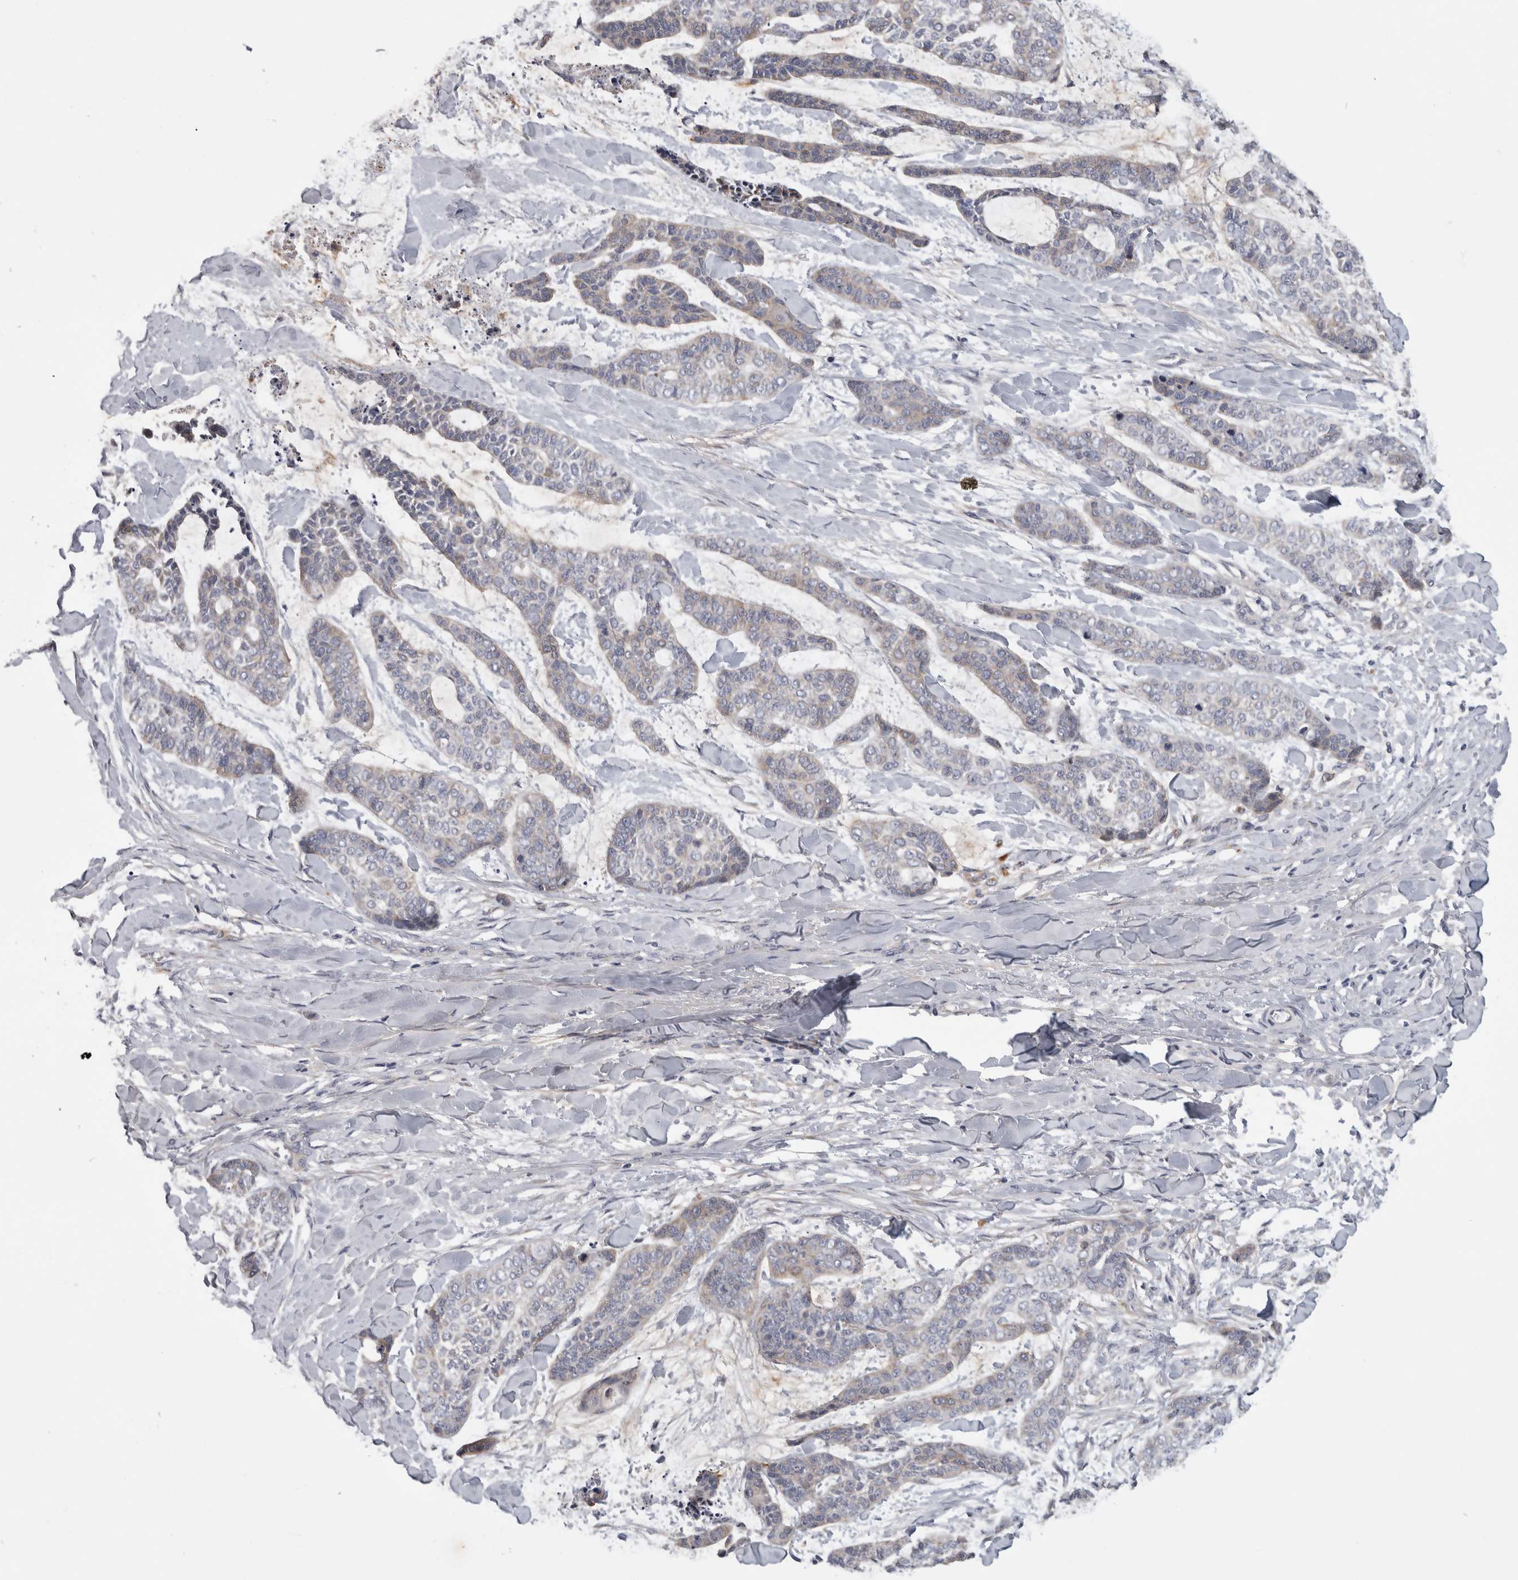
{"staining": {"intensity": "weak", "quantity": "<25%", "location": "cytoplasmic/membranous"}, "tissue": "skin cancer", "cell_type": "Tumor cells", "image_type": "cancer", "snomed": [{"axis": "morphology", "description": "Basal cell carcinoma"}, {"axis": "topography", "description": "Skin"}], "caption": "Skin cancer (basal cell carcinoma) was stained to show a protein in brown. There is no significant positivity in tumor cells.", "gene": "ATXN2", "patient": {"sex": "female", "age": 64}}